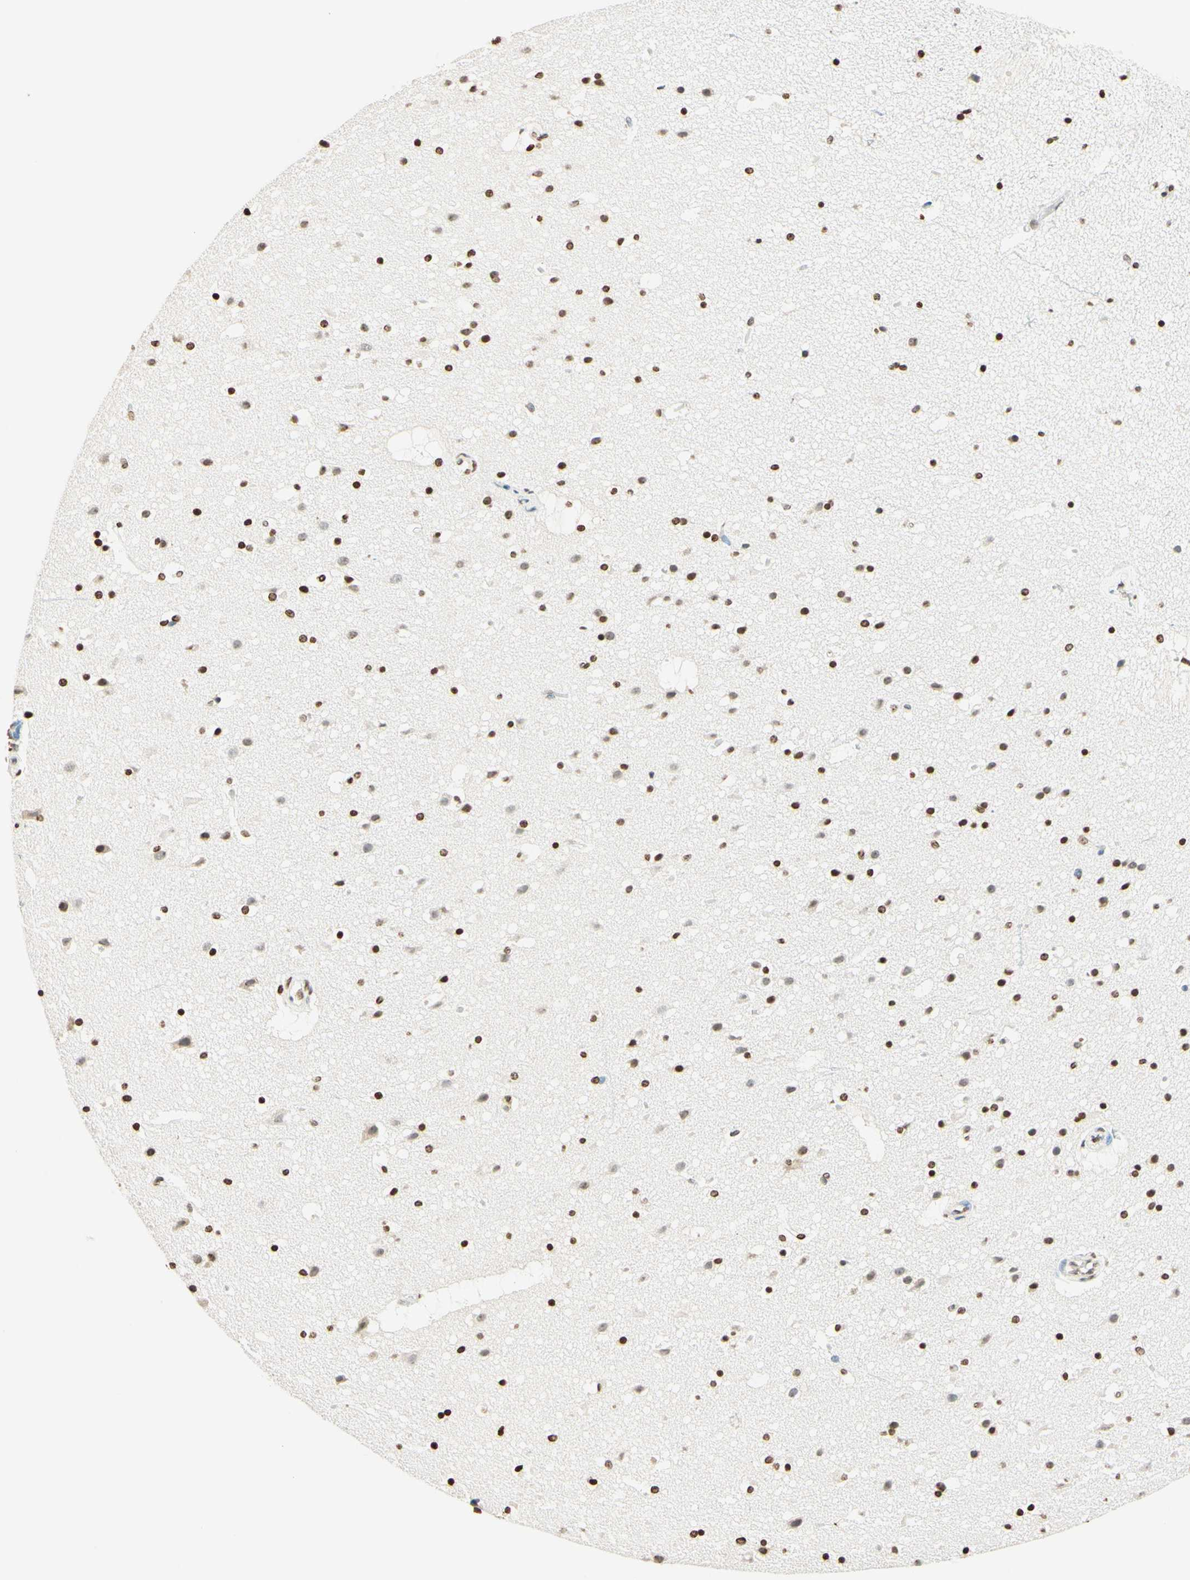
{"staining": {"intensity": "weak", "quantity": ">75%", "location": "nuclear"}, "tissue": "cerebral cortex", "cell_type": "Endothelial cells", "image_type": "normal", "snomed": [{"axis": "morphology", "description": "Normal tissue, NOS"}, {"axis": "topography", "description": "Cerebral cortex"}], "caption": "Brown immunohistochemical staining in benign human cerebral cortex reveals weak nuclear positivity in approximately >75% of endothelial cells.", "gene": "MSH2", "patient": {"sex": "male", "age": 45}}